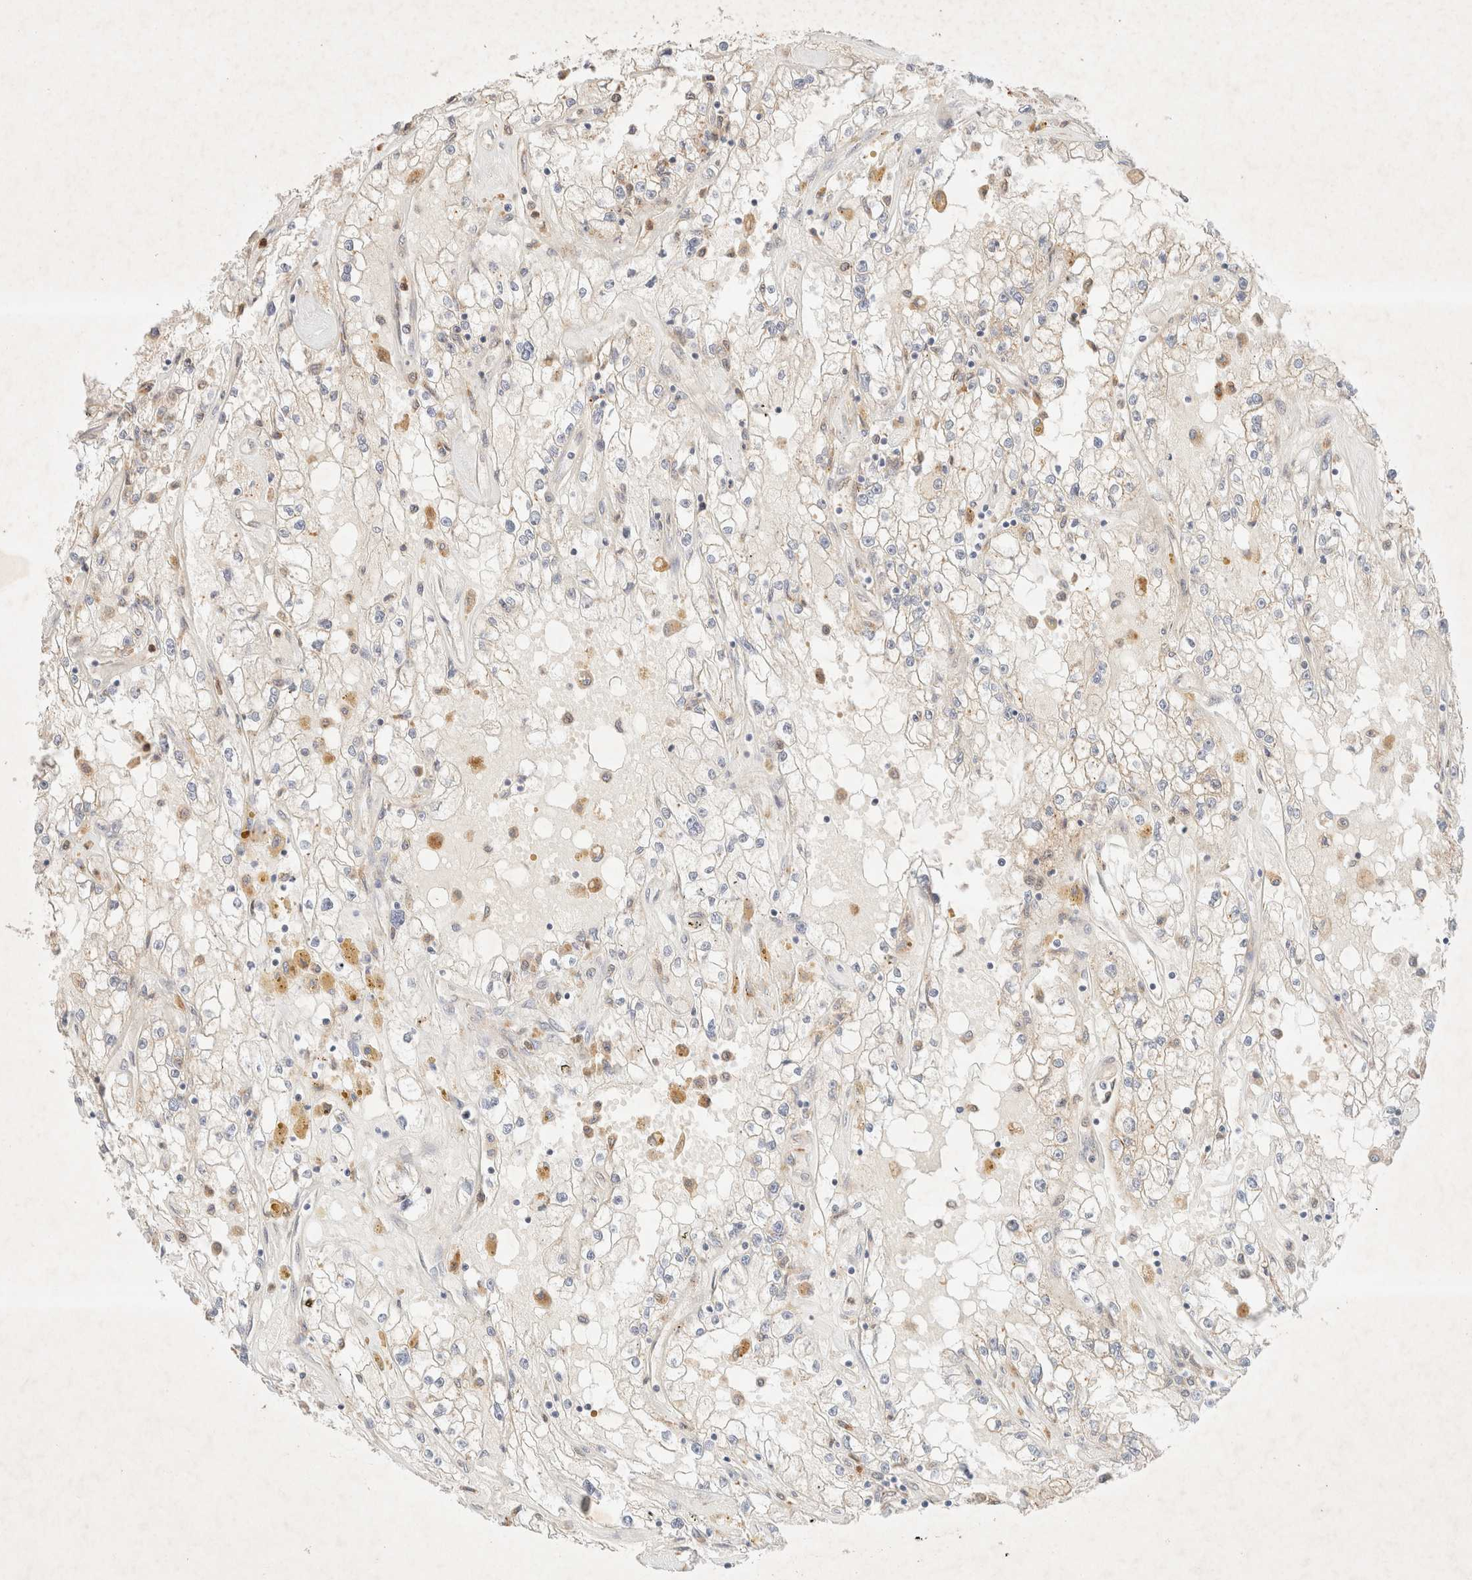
{"staining": {"intensity": "negative", "quantity": "none", "location": "none"}, "tissue": "renal cancer", "cell_type": "Tumor cells", "image_type": "cancer", "snomed": [{"axis": "morphology", "description": "Adenocarcinoma, NOS"}, {"axis": "topography", "description": "Kidney"}], "caption": "Immunohistochemistry image of human renal cancer (adenocarcinoma) stained for a protein (brown), which exhibits no staining in tumor cells.", "gene": "SGSM2", "patient": {"sex": "male", "age": 56}}